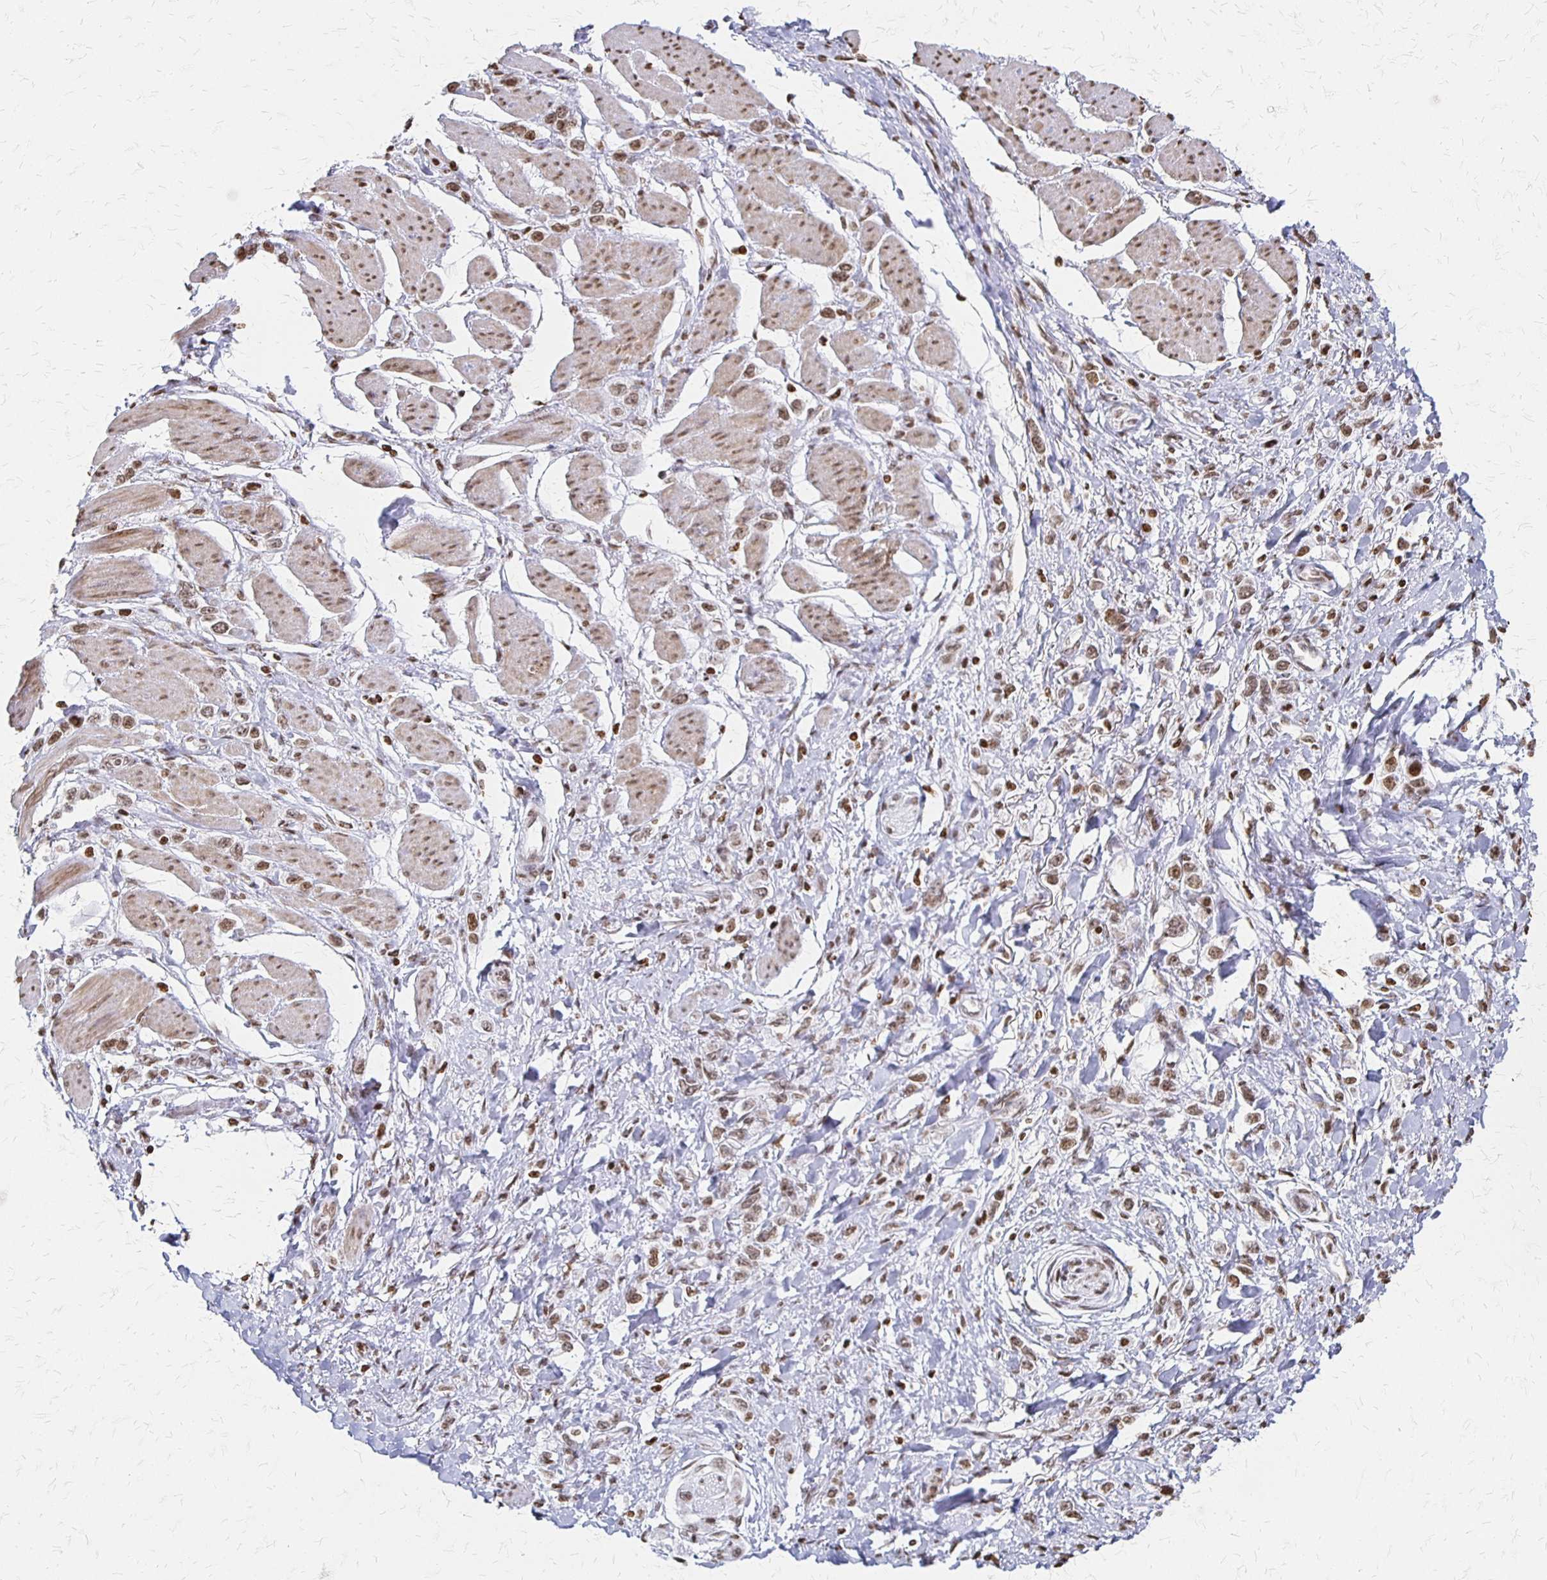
{"staining": {"intensity": "weak", "quantity": ">75%", "location": "nuclear"}, "tissue": "stomach cancer", "cell_type": "Tumor cells", "image_type": "cancer", "snomed": [{"axis": "morphology", "description": "Adenocarcinoma, NOS"}, {"axis": "topography", "description": "Stomach"}], "caption": "High-magnification brightfield microscopy of stomach adenocarcinoma stained with DAB (brown) and counterstained with hematoxylin (blue). tumor cells exhibit weak nuclear expression is seen in about>75% of cells. Nuclei are stained in blue.", "gene": "ZNF280C", "patient": {"sex": "female", "age": 65}}